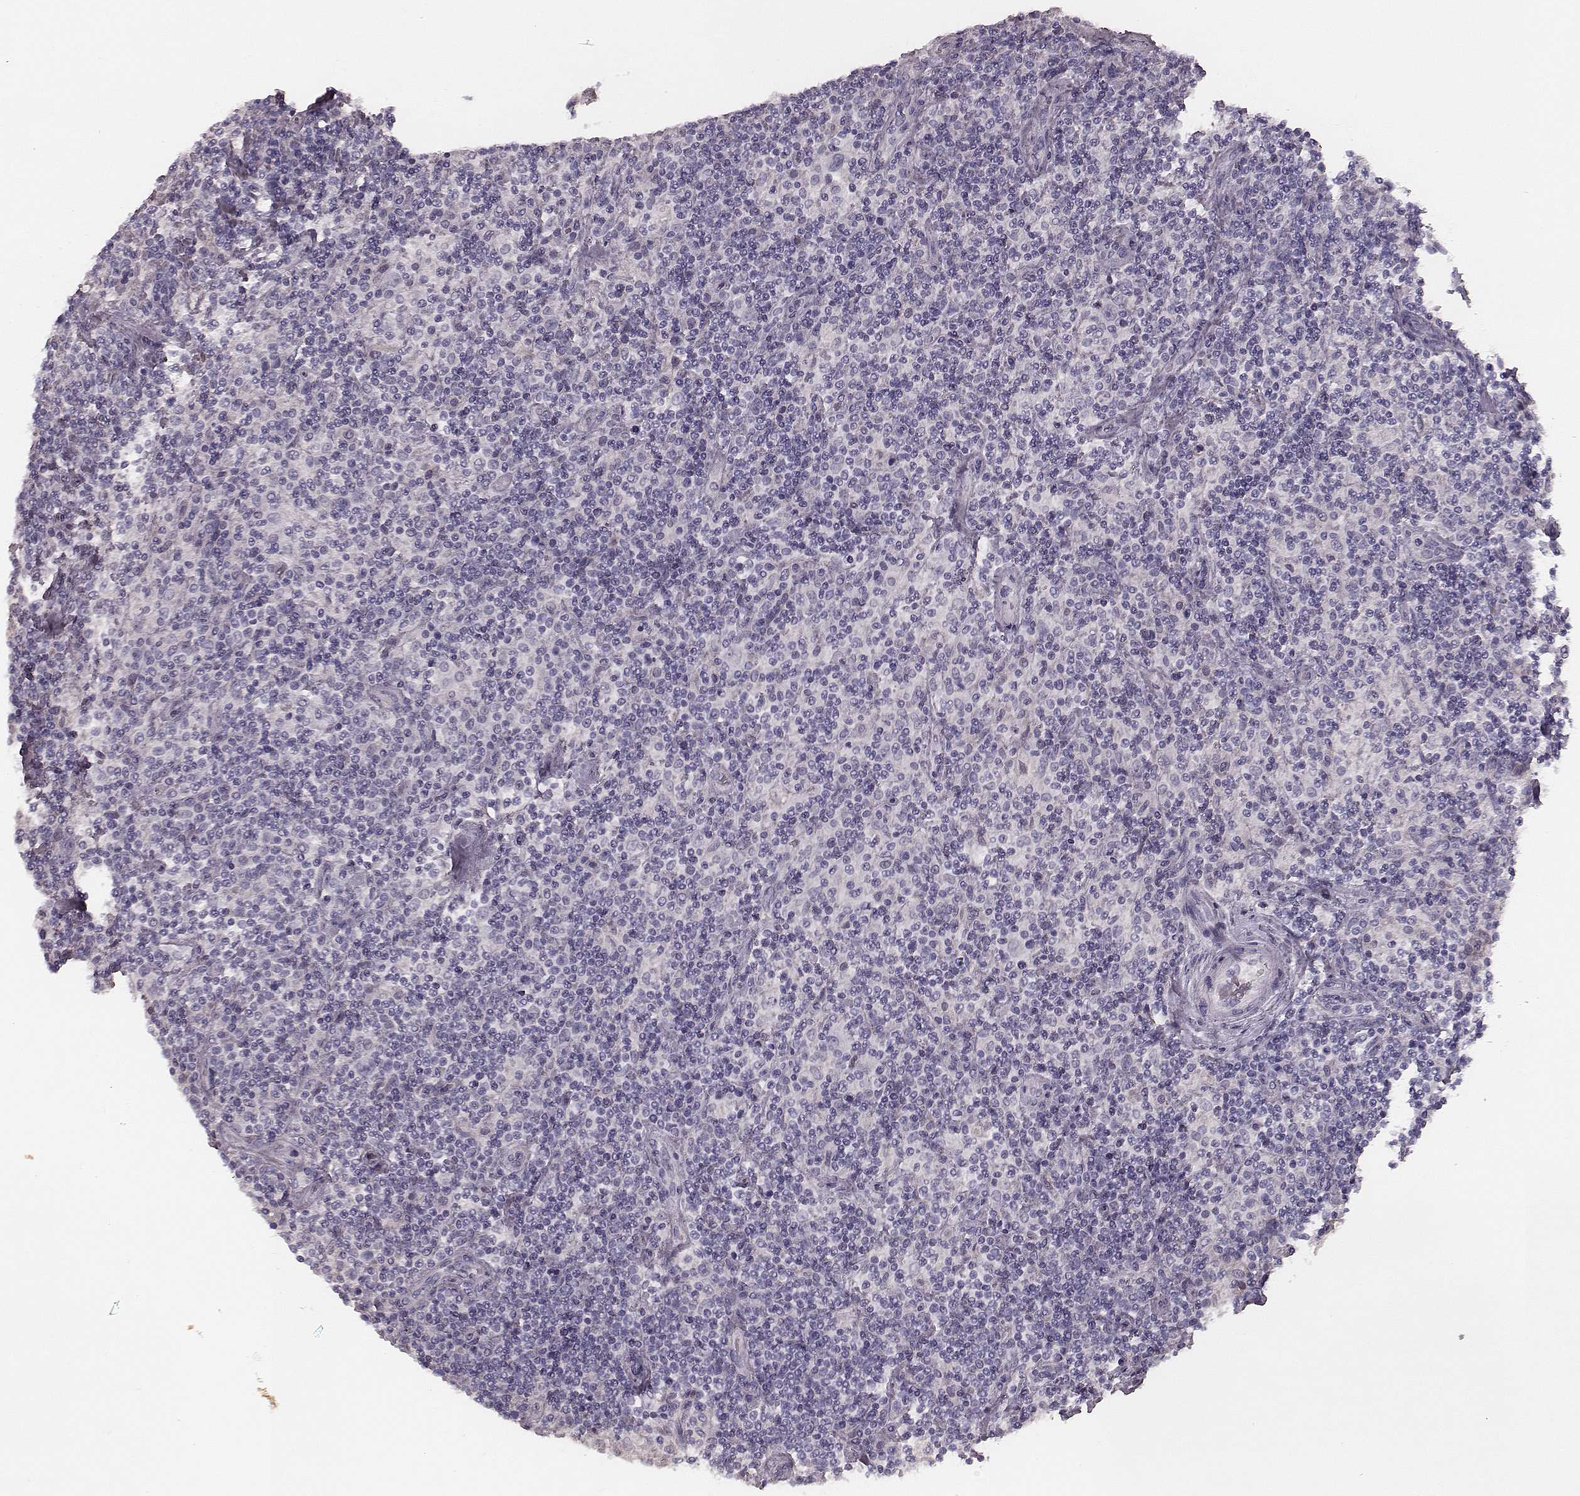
{"staining": {"intensity": "negative", "quantity": "none", "location": "none"}, "tissue": "lymphoma", "cell_type": "Tumor cells", "image_type": "cancer", "snomed": [{"axis": "morphology", "description": "Hodgkin's disease, NOS"}, {"axis": "topography", "description": "Lymph node"}], "caption": "Immunohistochemistry (IHC) photomicrograph of neoplastic tissue: lymphoma stained with DAB (3,3'-diaminobenzidine) exhibits no significant protein positivity in tumor cells.", "gene": "ZP4", "patient": {"sex": "male", "age": 70}}